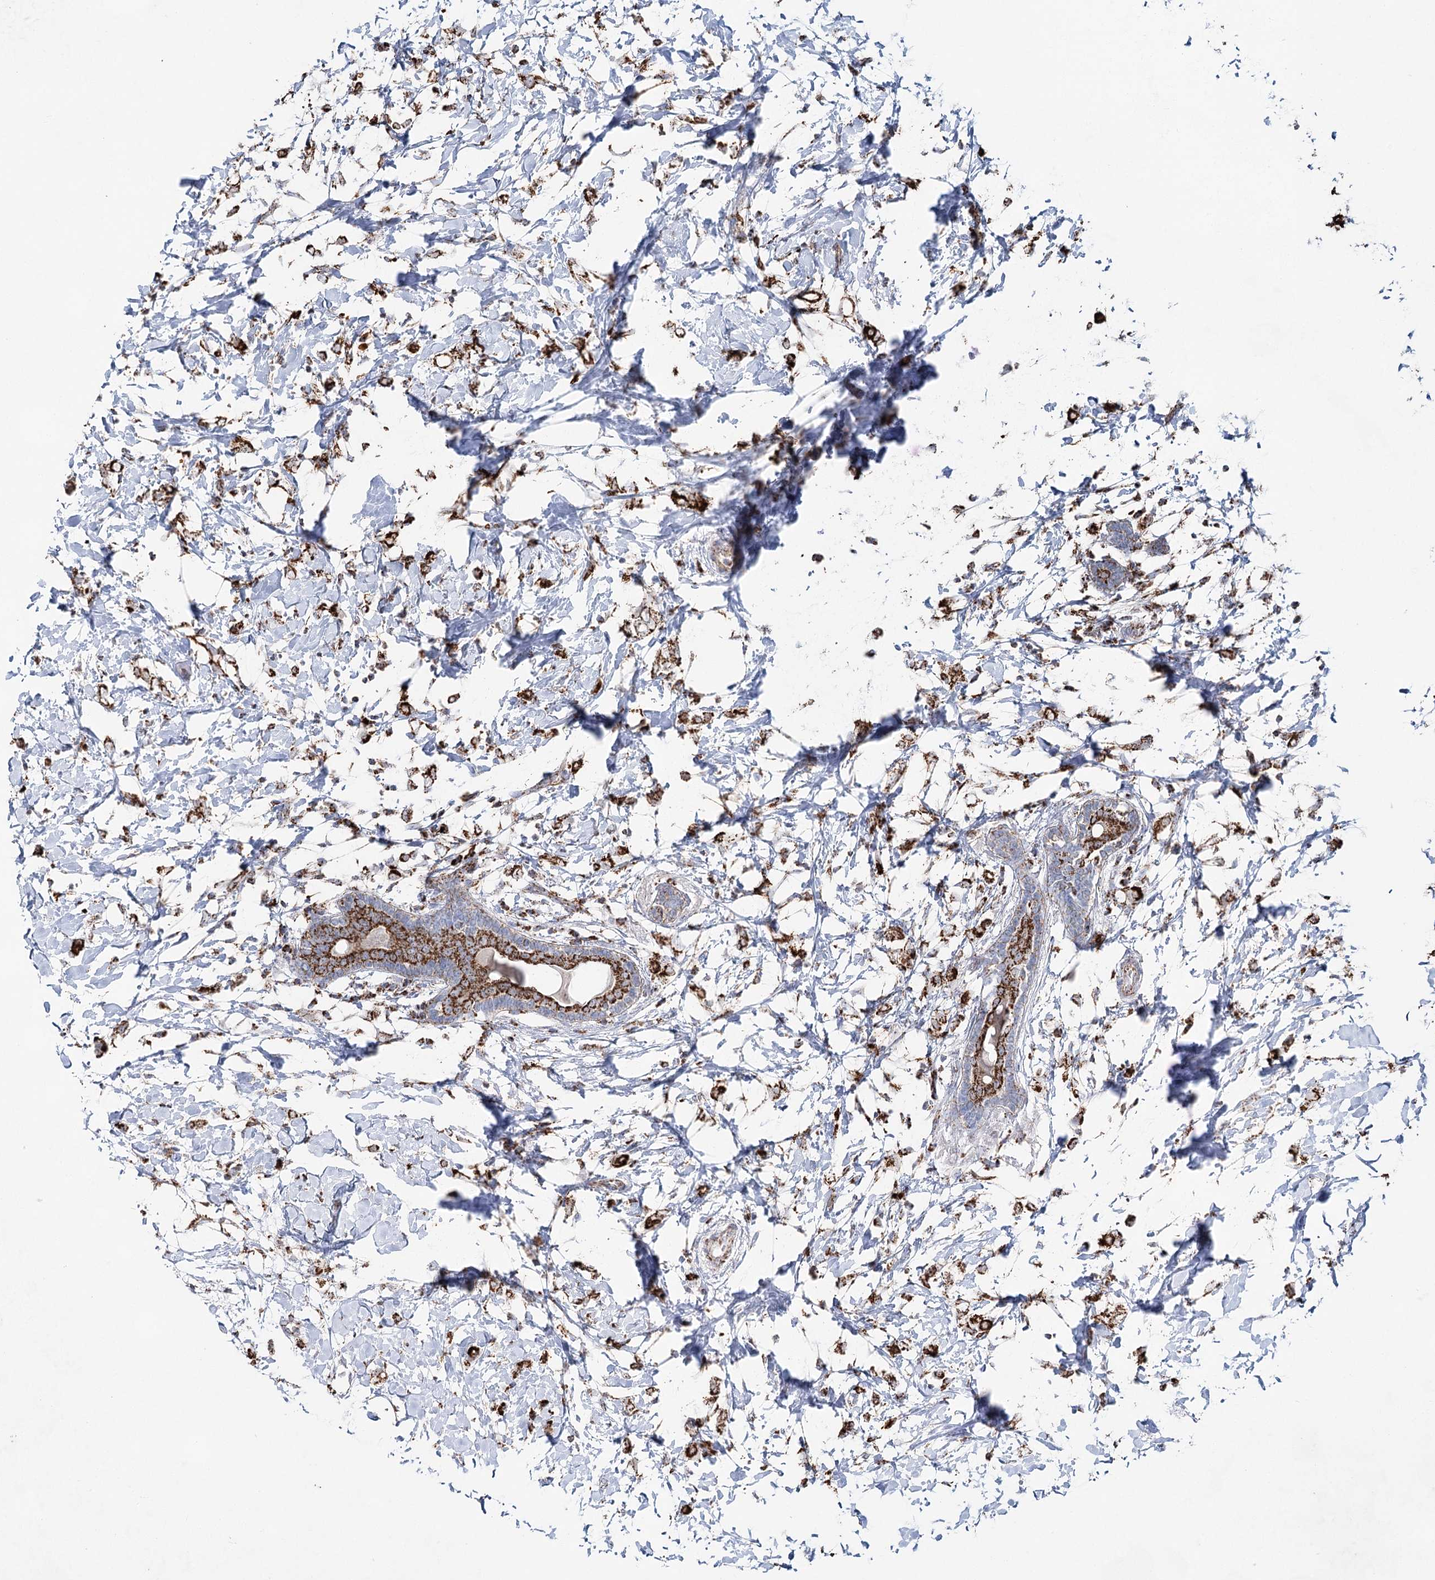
{"staining": {"intensity": "strong", "quantity": ">75%", "location": "cytoplasmic/membranous"}, "tissue": "breast cancer", "cell_type": "Tumor cells", "image_type": "cancer", "snomed": [{"axis": "morphology", "description": "Normal tissue, NOS"}, {"axis": "morphology", "description": "Lobular carcinoma"}, {"axis": "topography", "description": "Breast"}], "caption": "Immunohistochemistry (IHC) photomicrograph of neoplastic tissue: breast cancer (lobular carcinoma) stained using IHC reveals high levels of strong protein expression localized specifically in the cytoplasmic/membranous of tumor cells, appearing as a cytoplasmic/membranous brown color.", "gene": "CWF19L1", "patient": {"sex": "female", "age": 47}}